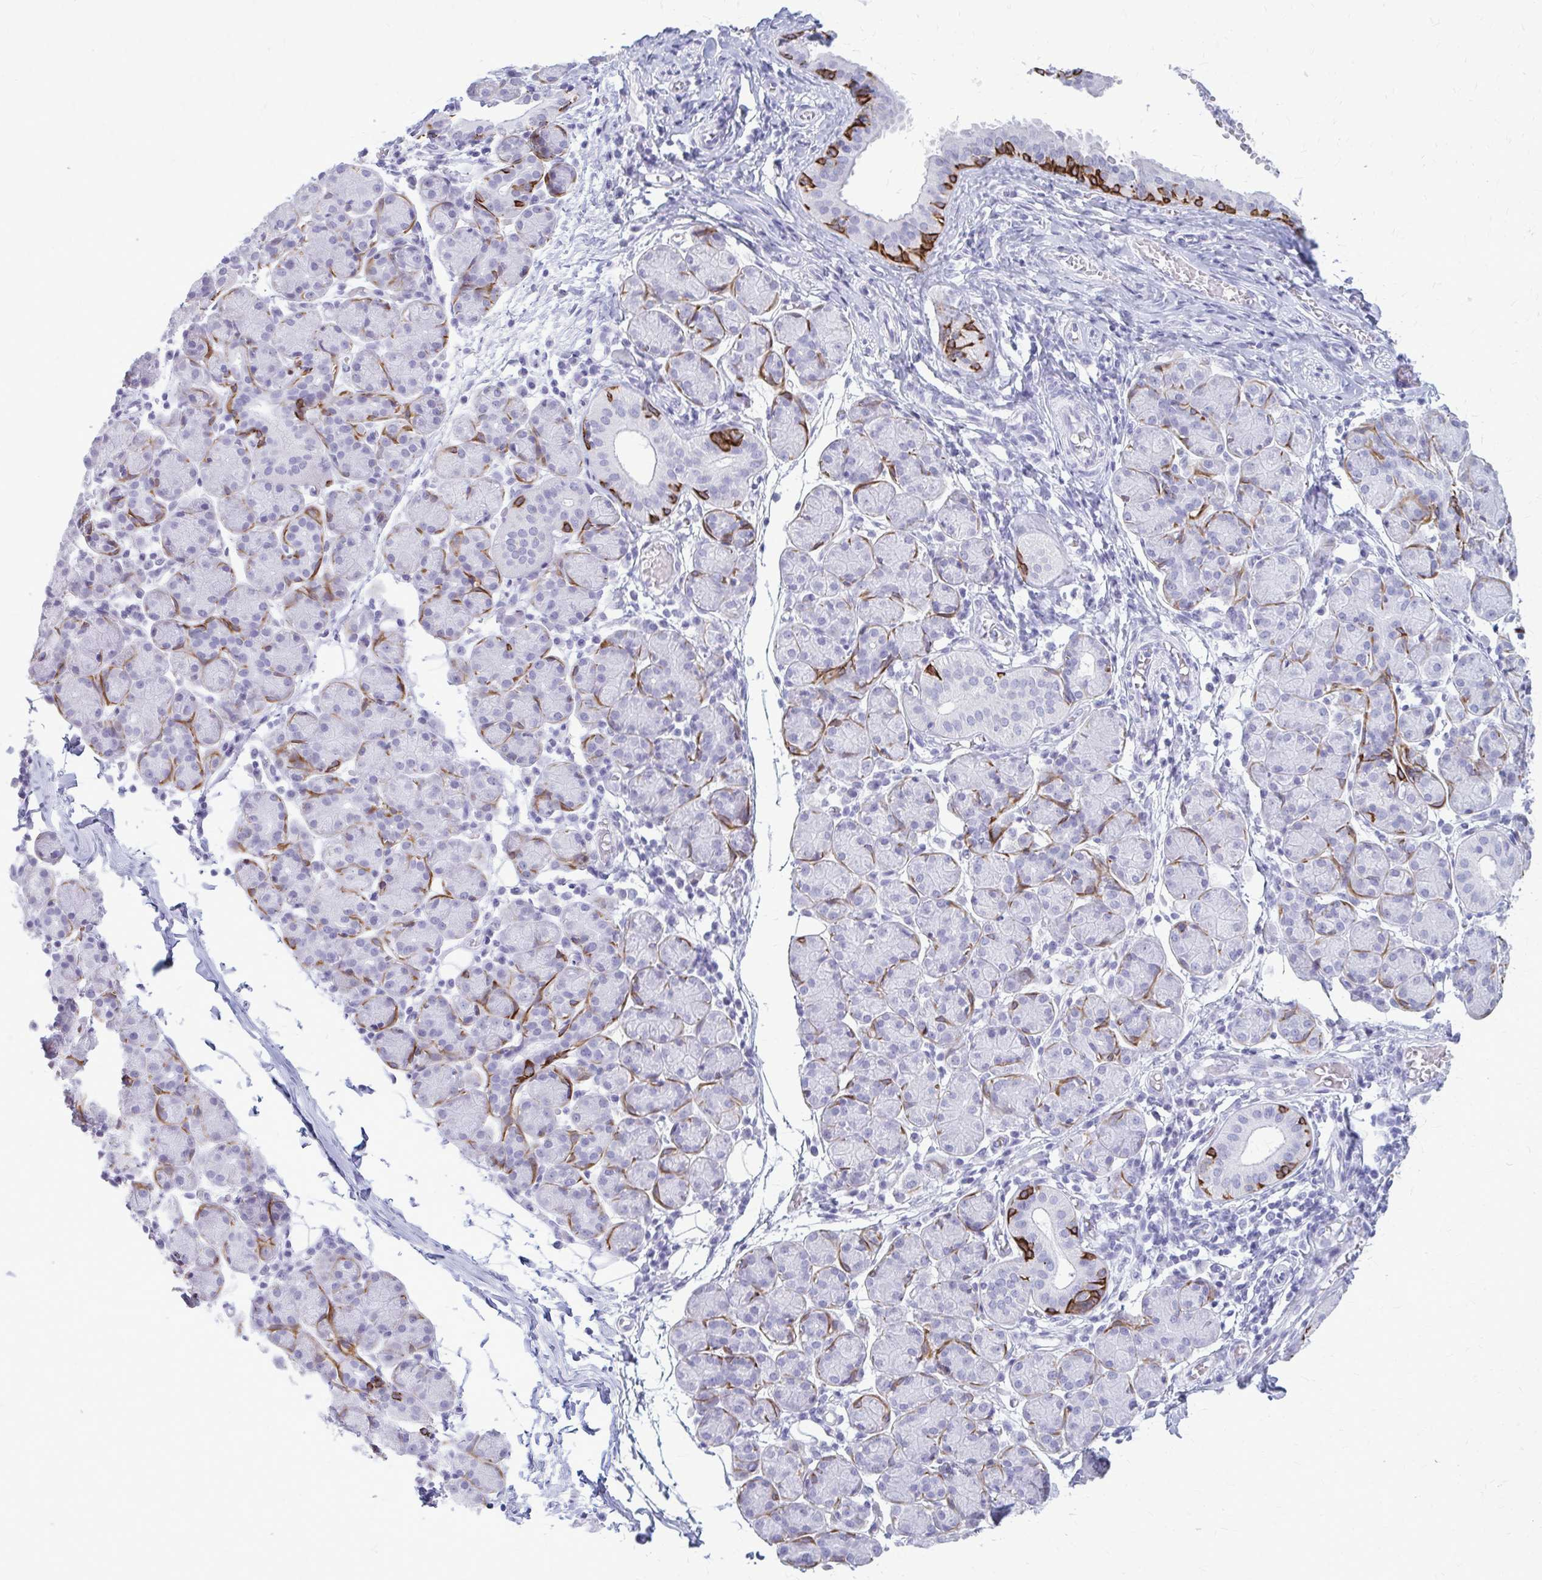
{"staining": {"intensity": "strong", "quantity": "<25%", "location": "cytoplasmic/membranous"}, "tissue": "salivary gland", "cell_type": "Glandular cells", "image_type": "normal", "snomed": [{"axis": "morphology", "description": "Normal tissue, NOS"}, {"axis": "morphology", "description": "Inflammation, NOS"}, {"axis": "topography", "description": "Lymph node"}, {"axis": "topography", "description": "Salivary gland"}], "caption": "Glandular cells reveal medium levels of strong cytoplasmic/membranous positivity in about <25% of cells in unremarkable salivary gland.", "gene": "KRT5", "patient": {"sex": "male", "age": 3}}